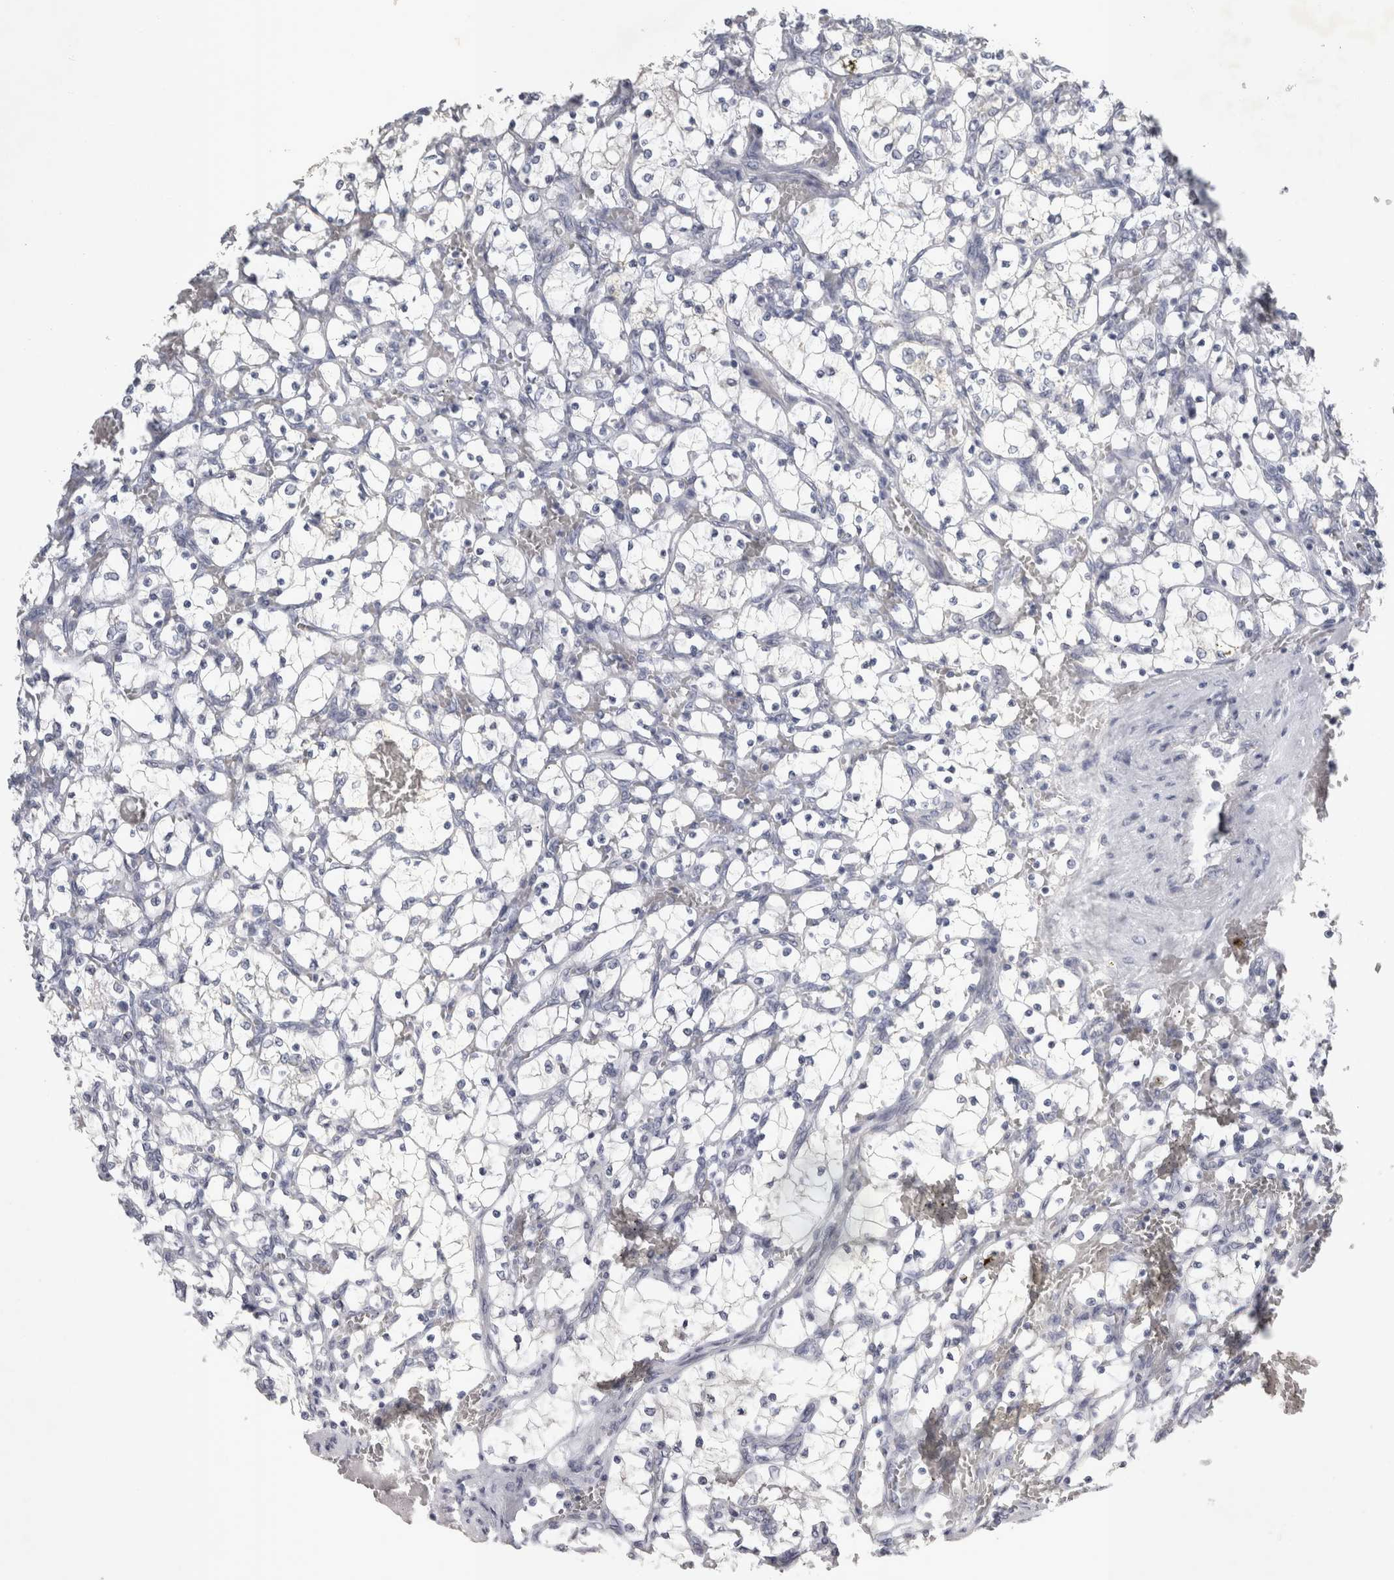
{"staining": {"intensity": "negative", "quantity": "none", "location": "none"}, "tissue": "renal cancer", "cell_type": "Tumor cells", "image_type": "cancer", "snomed": [{"axis": "morphology", "description": "Adenocarcinoma, NOS"}, {"axis": "topography", "description": "Kidney"}], "caption": "Renal adenocarcinoma was stained to show a protein in brown. There is no significant staining in tumor cells.", "gene": "FXYD7", "patient": {"sex": "female", "age": 69}}